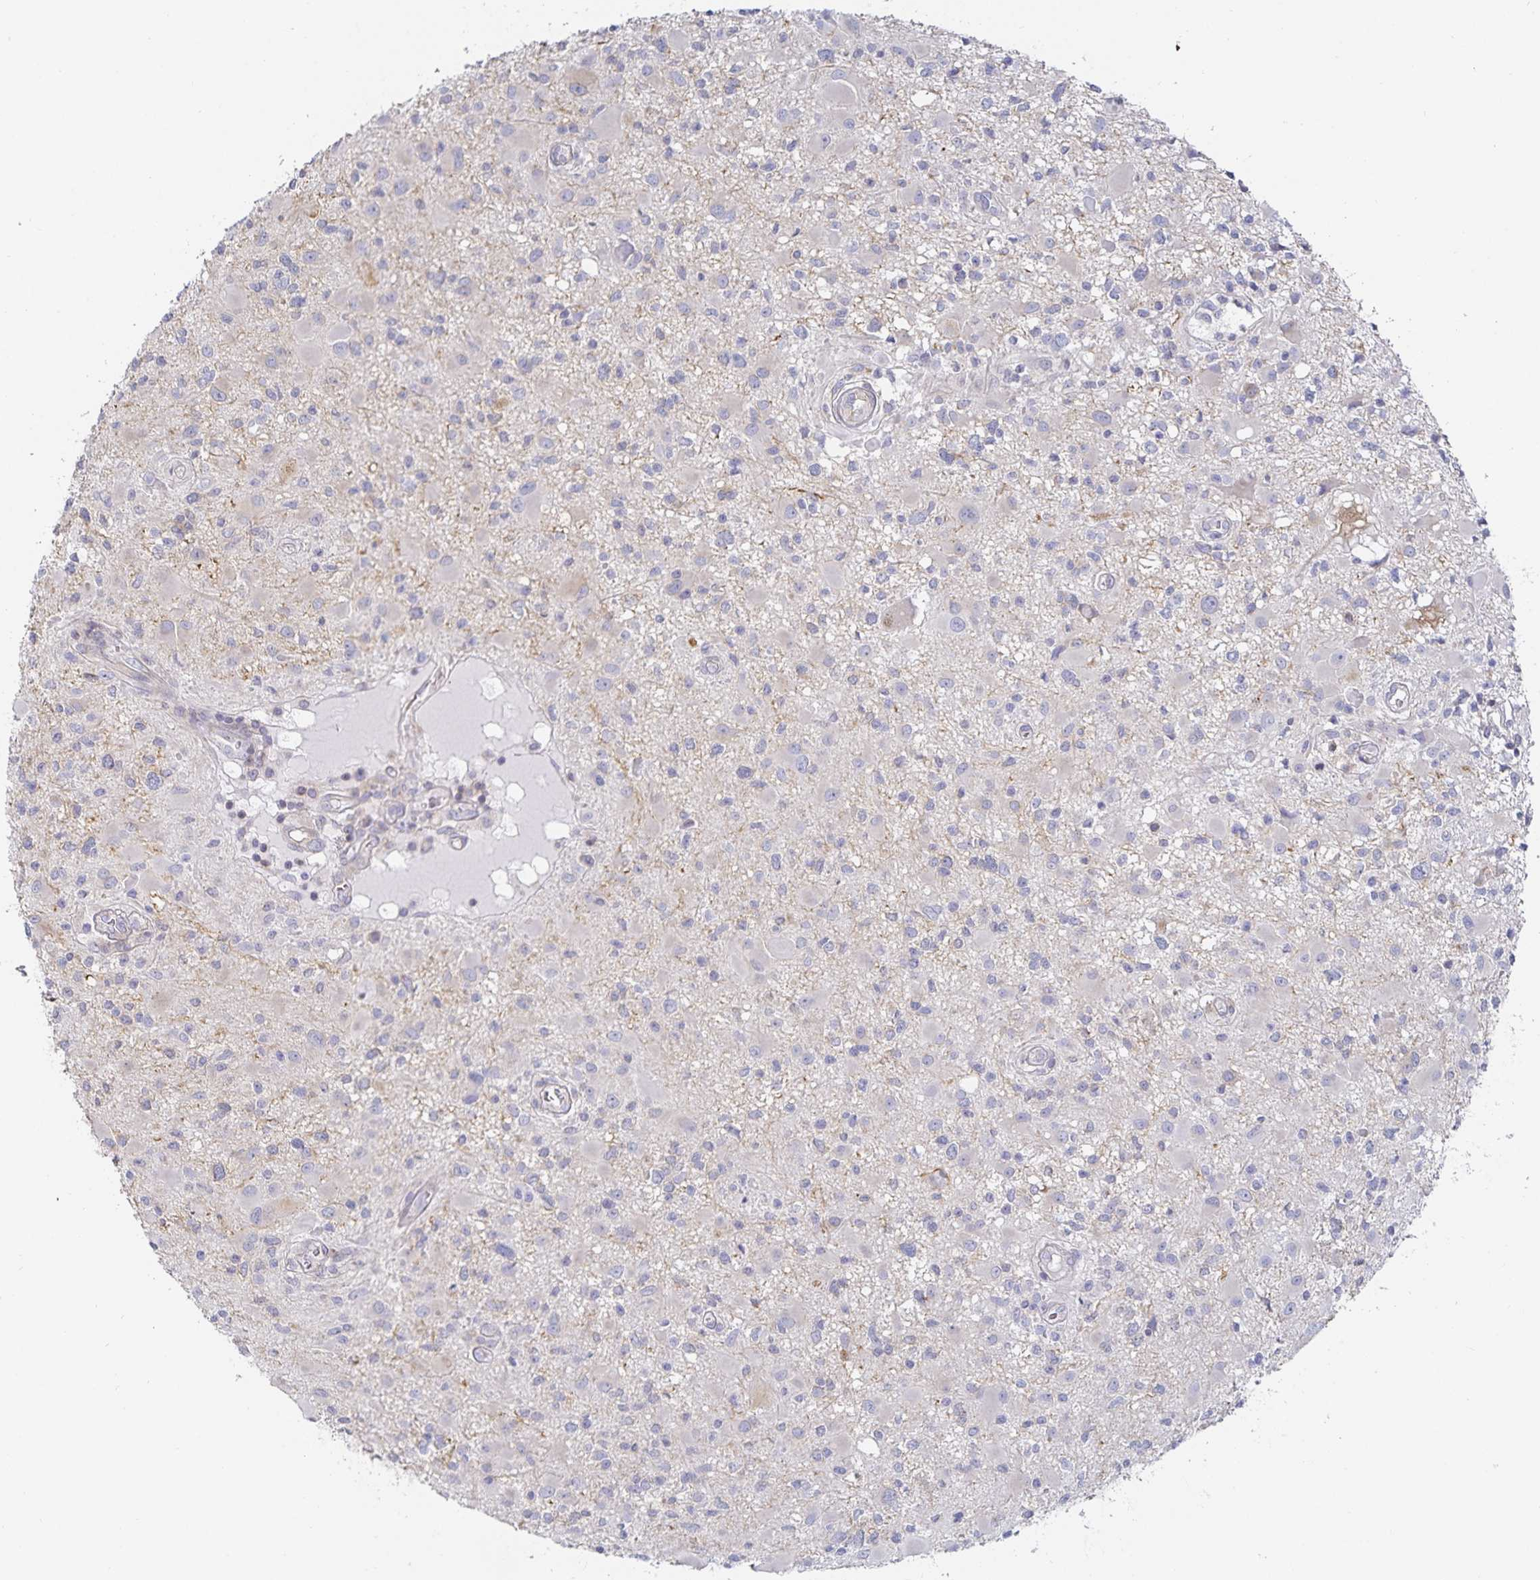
{"staining": {"intensity": "negative", "quantity": "none", "location": "none"}, "tissue": "glioma", "cell_type": "Tumor cells", "image_type": "cancer", "snomed": [{"axis": "morphology", "description": "Glioma, malignant, High grade"}, {"axis": "topography", "description": "Brain"}], "caption": "IHC micrograph of human malignant high-grade glioma stained for a protein (brown), which displays no positivity in tumor cells.", "gene": "SFTPA1", "patient": {"sex": "male", "age": 54}}